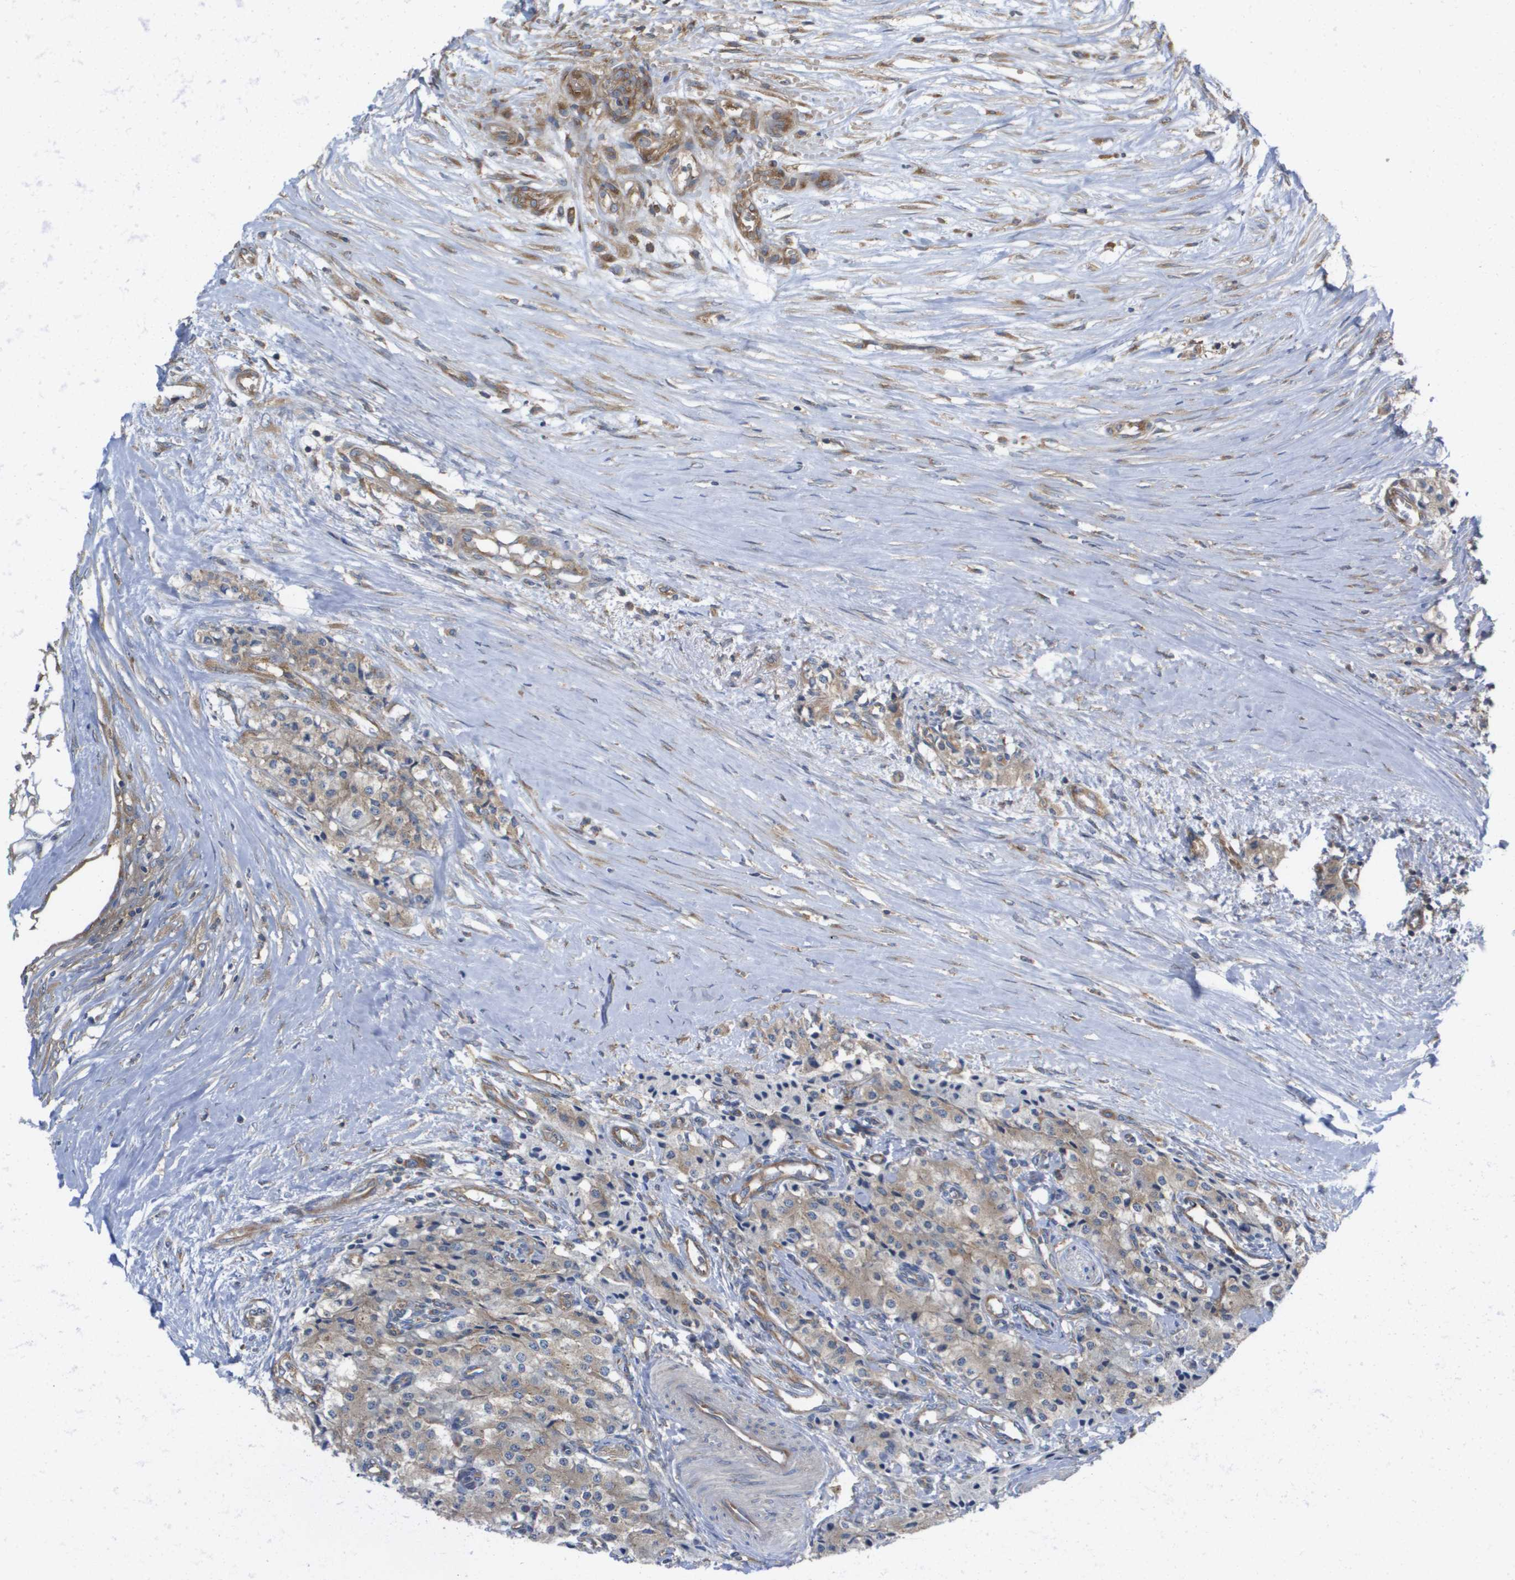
{"staining": {"intensity": "weak", "quantity": ">75%", "location": "cytoplasmic/membranous"}, "tissue": "carcinoid", "cell_type": "Tumor cells", "image_type": "cancer", "snomed": [{"axis": "morphology", "description": "Carcinoid, malignant, NOS"}, {"axis": "topography", "description": "Colon"}], "caption": "Immunohistochemical staining of carcinoid reveals weak cytoplasmic/membranous protein expression in about >75% of tumor cells. The staining is performed using DAB (3,3'-diaminobenzidine) brown chromogen to label protein expression. The nuclei are counter-stained blue using hematoxylin.", "gene": "EIF4G2", "patient": {"sex": "female", "age": 52}}